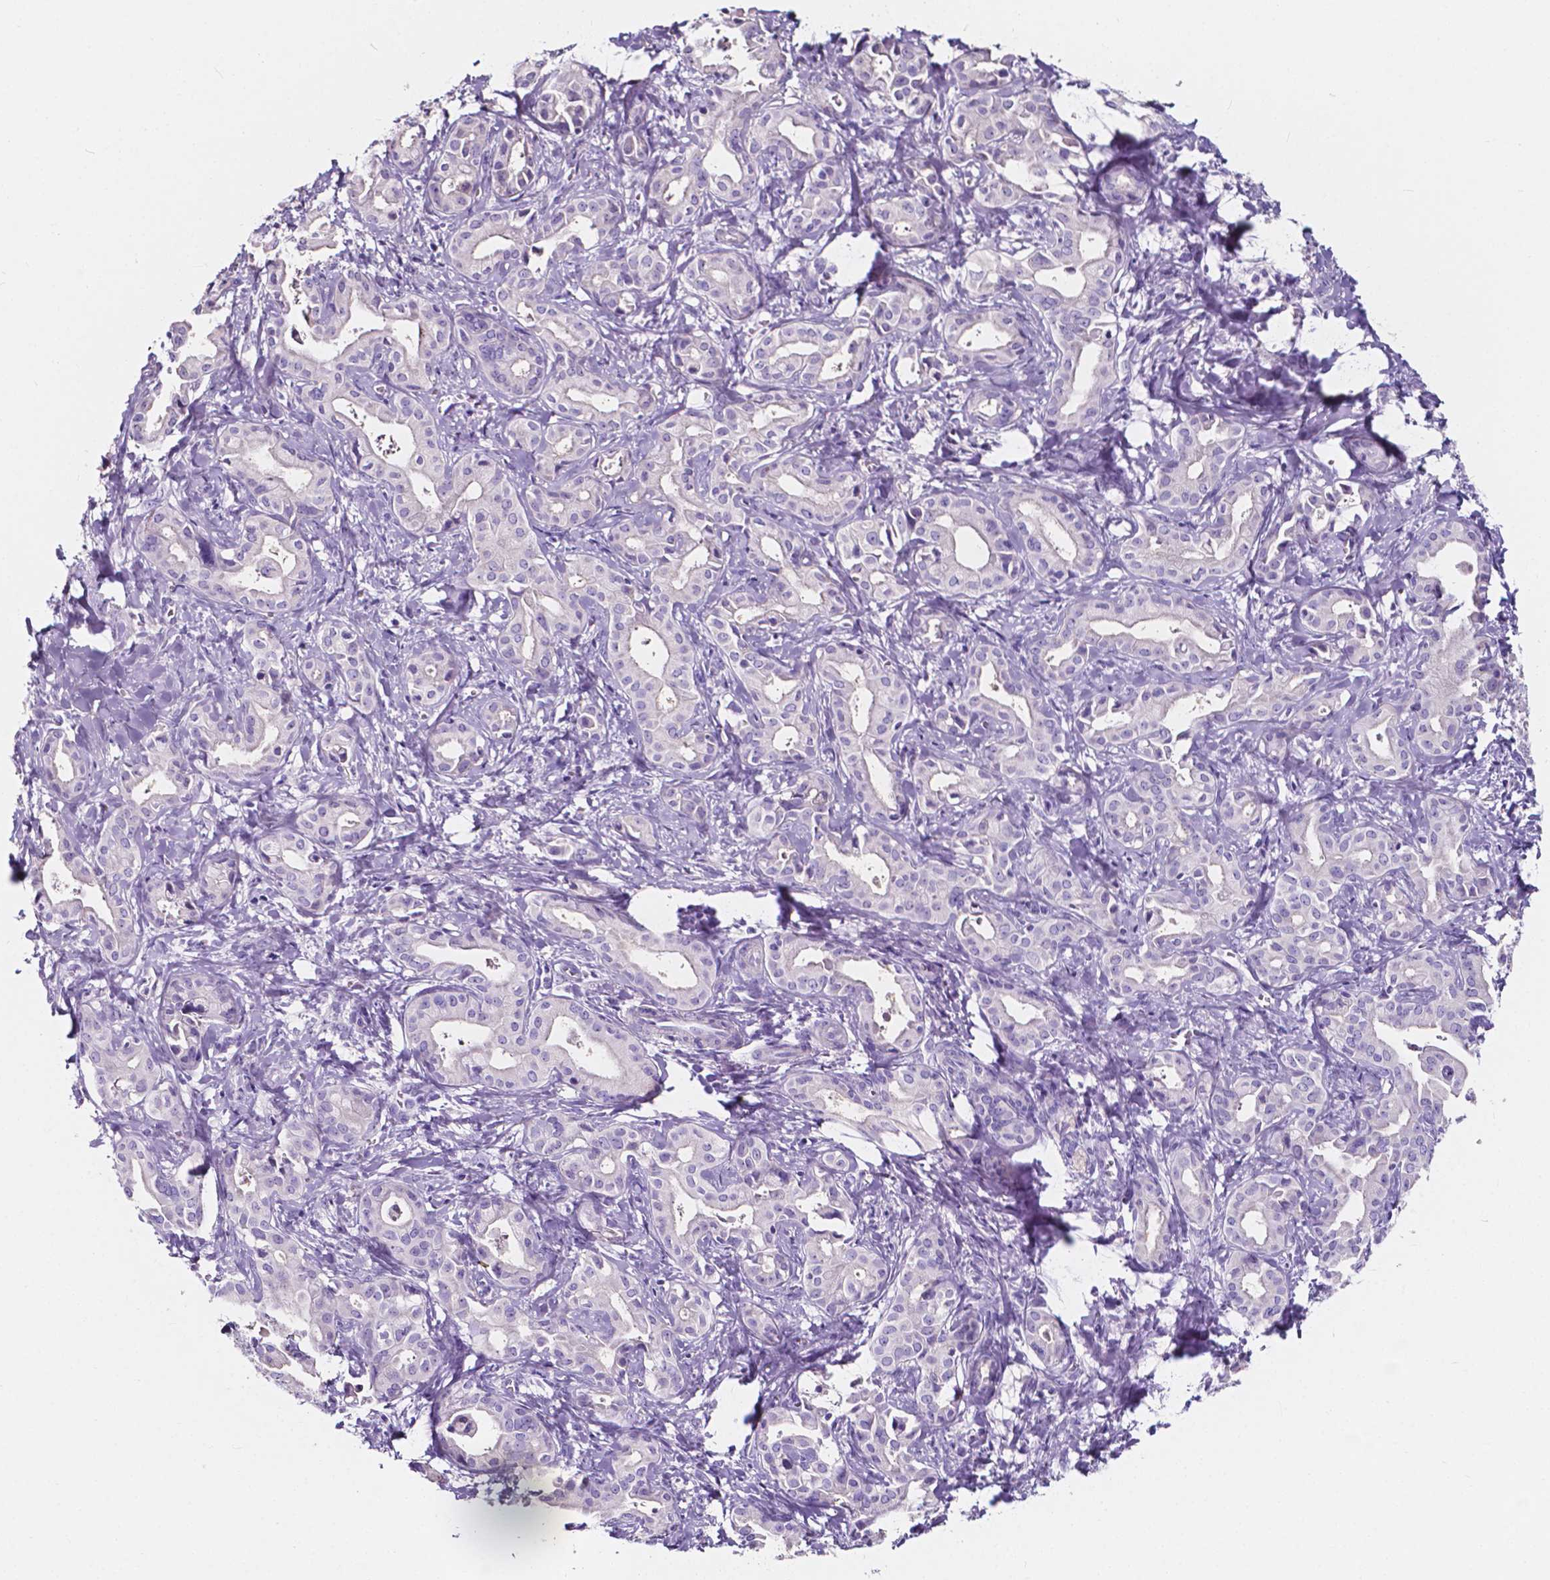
{"staining": {"intensity": "negative", "quantity": "none", "location": "none"}, "tissue": "liver cancer", "cell_type": "Tumor cells", "image_type": "cancer", "snomed": [{"axis": "morphology", "description": "Cholangiocarcinoma"}, {"axis": "topography", "description": "Liver"}], "caption": "This image is of cholangiocarcinoma (liver) stained with immunohistochemistry to label a protein in brown with the nuclei are counter-stained blue. There is no expression in tumor cells.", "gene": "CLSTN2", "patient": {"sex": "female", "age": 65}}